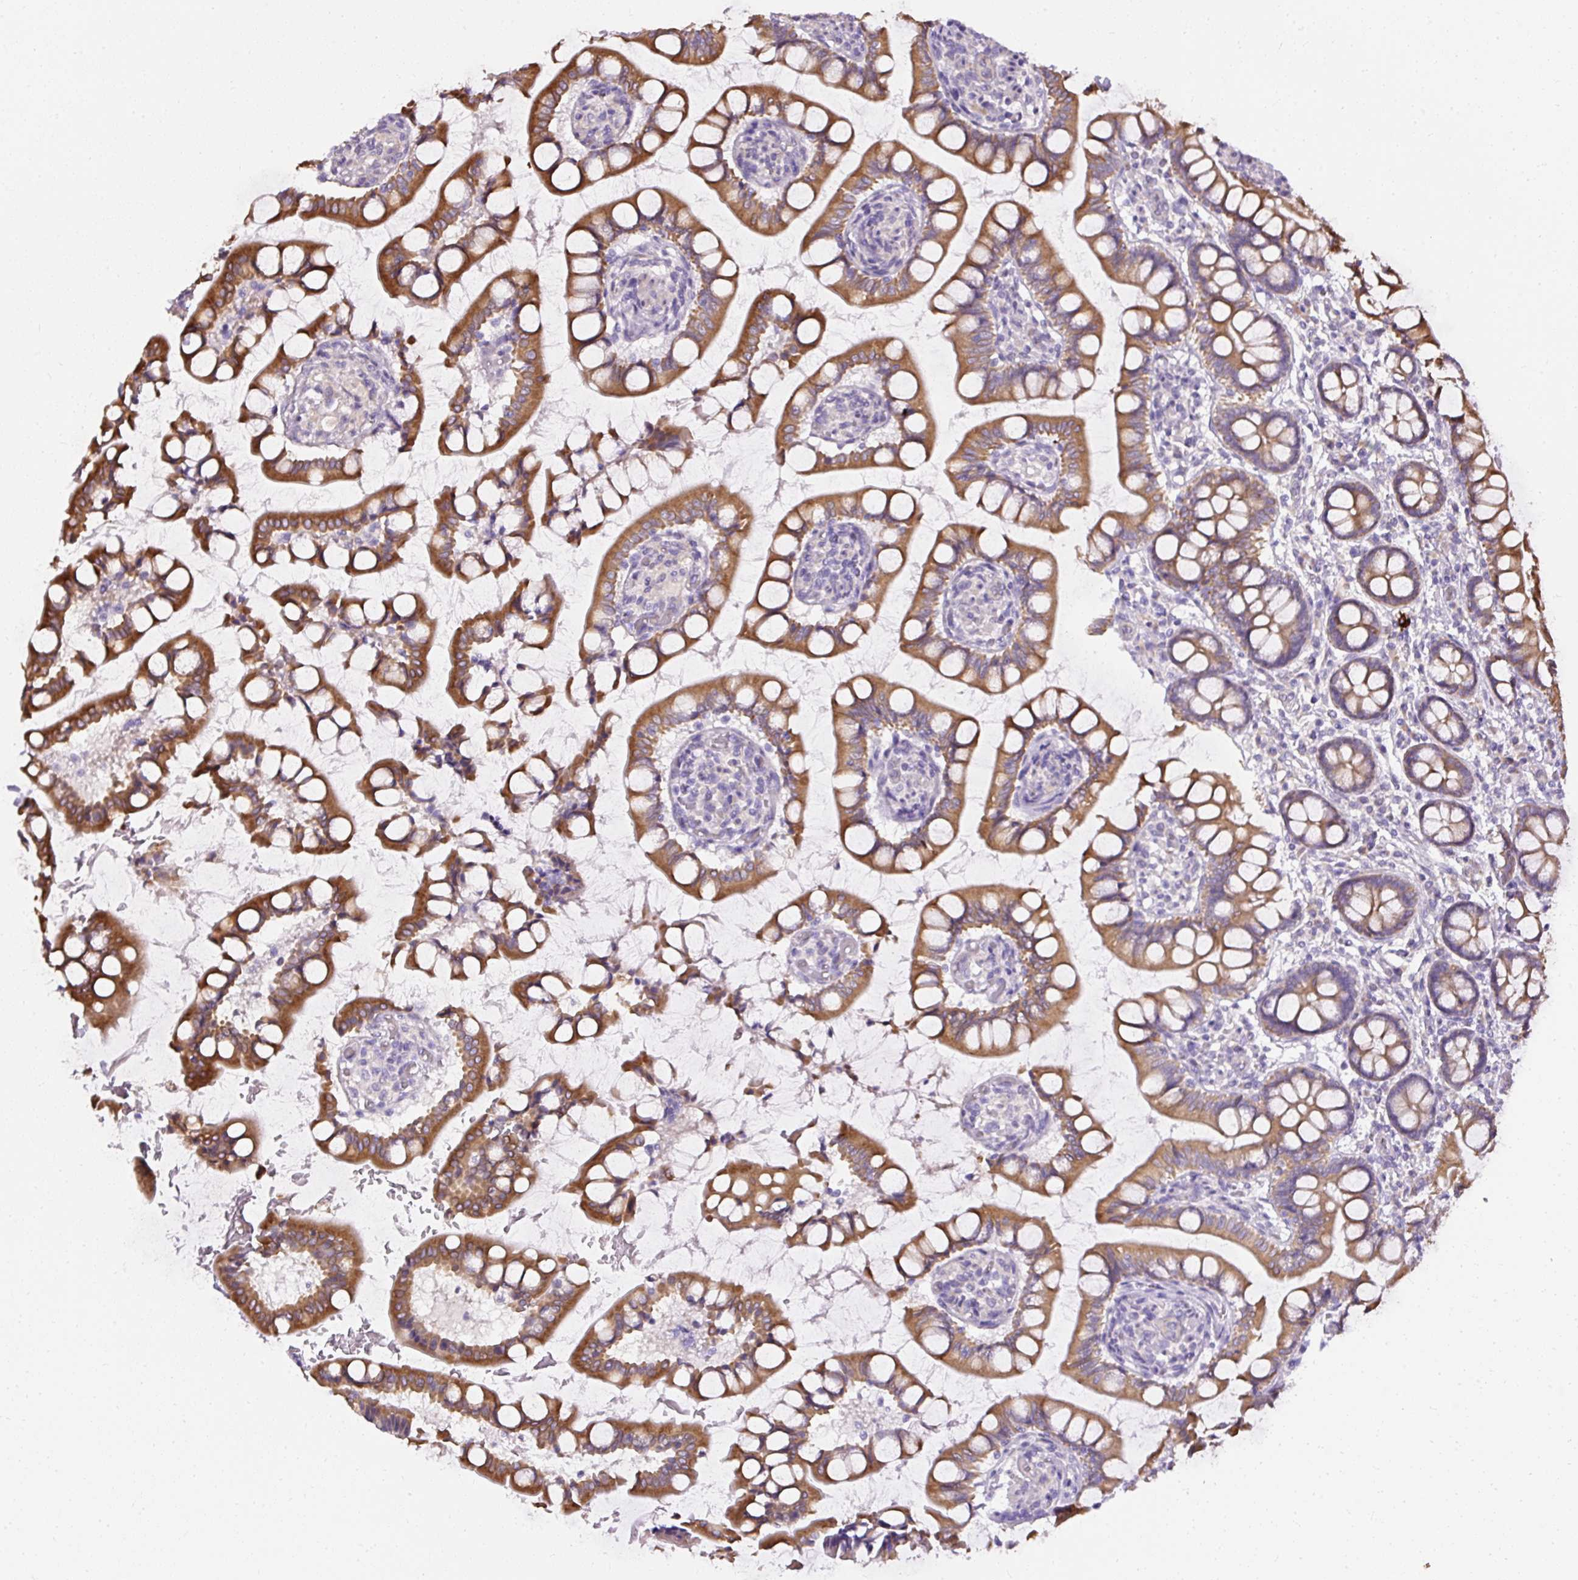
{"staining": {"intensity": "moderate", "quantity": ">75%", "location": "cytoplasmic/membranous"}, "tissue": "small intestine", "cell_type": "Glandular cells", "image_type": "normal", "snomed": [{"axis": "morphology", "description": "Normal tissue, NOS"}, {"axis": "topography", "description": "Small intestine"}], "caption": "DAB (3,3'-diaminobenzidine) immunohistochemical staining of normal small intestine exhibits moderate cytoplasmic/membranous protein positivity in about >75% of glandular cells.", "gene": "FAM149A", "patient": {"sex": "male", "age": 52}}